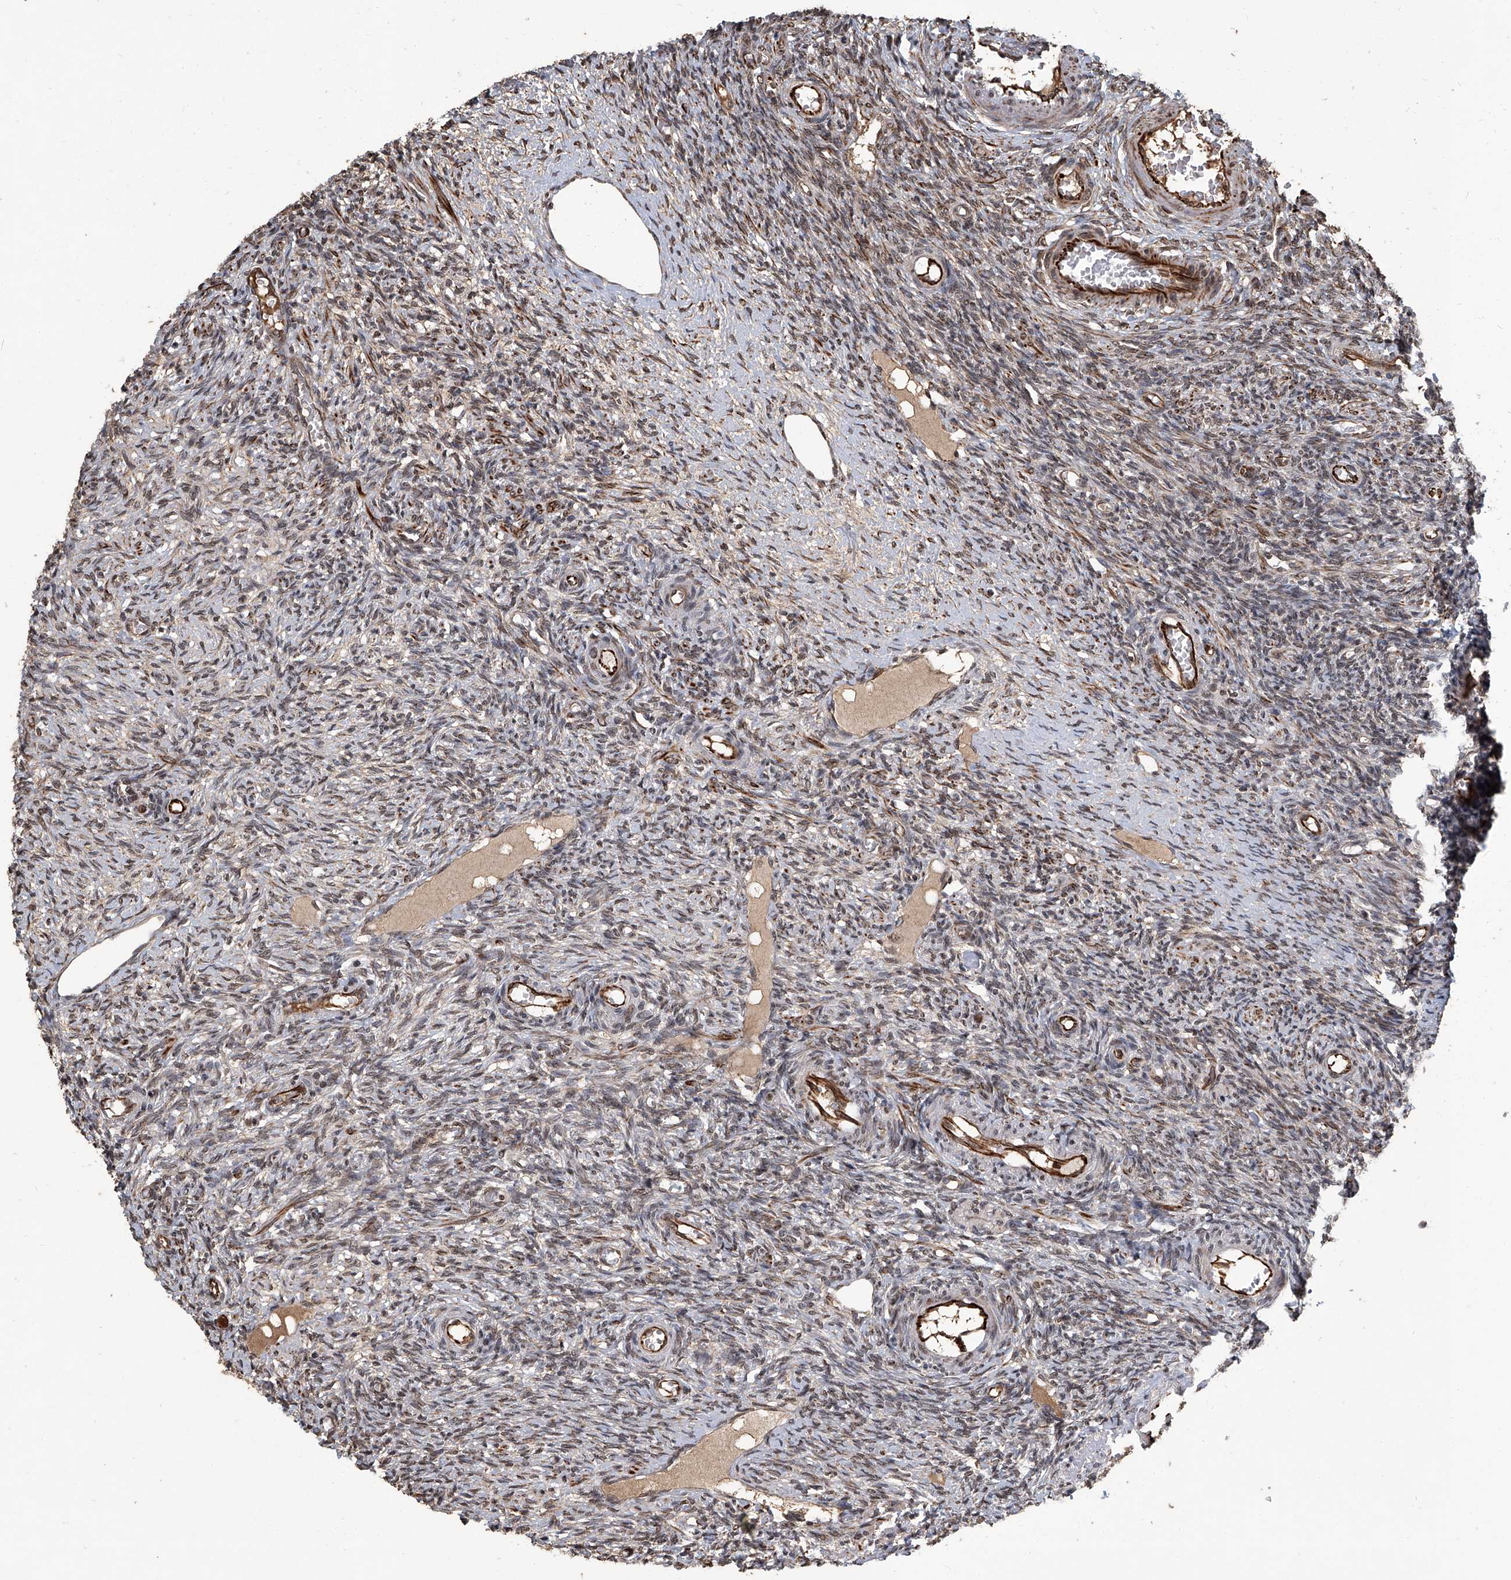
{"staining": {"intensity": "weak", "quantity": ">75%", "location": "cytoplasmic/membranous,nuclear"}, "tissue": "ovary", "cell_type": "Ovarian stroma cells", "image_type": "normal", "snomed": [{"axis": "morphology", "description": "Normal tissue, NOS"}, {"axis": "topography", "description": "Ovary"}], "caption": "An image of ovary stained for a protein demonstrates weak cytoplasmic/membranous,nuclear brown staining in ovarian stroma cells.", "gene": "GPR132", "patient": {"sex": "female", "age": 27}}